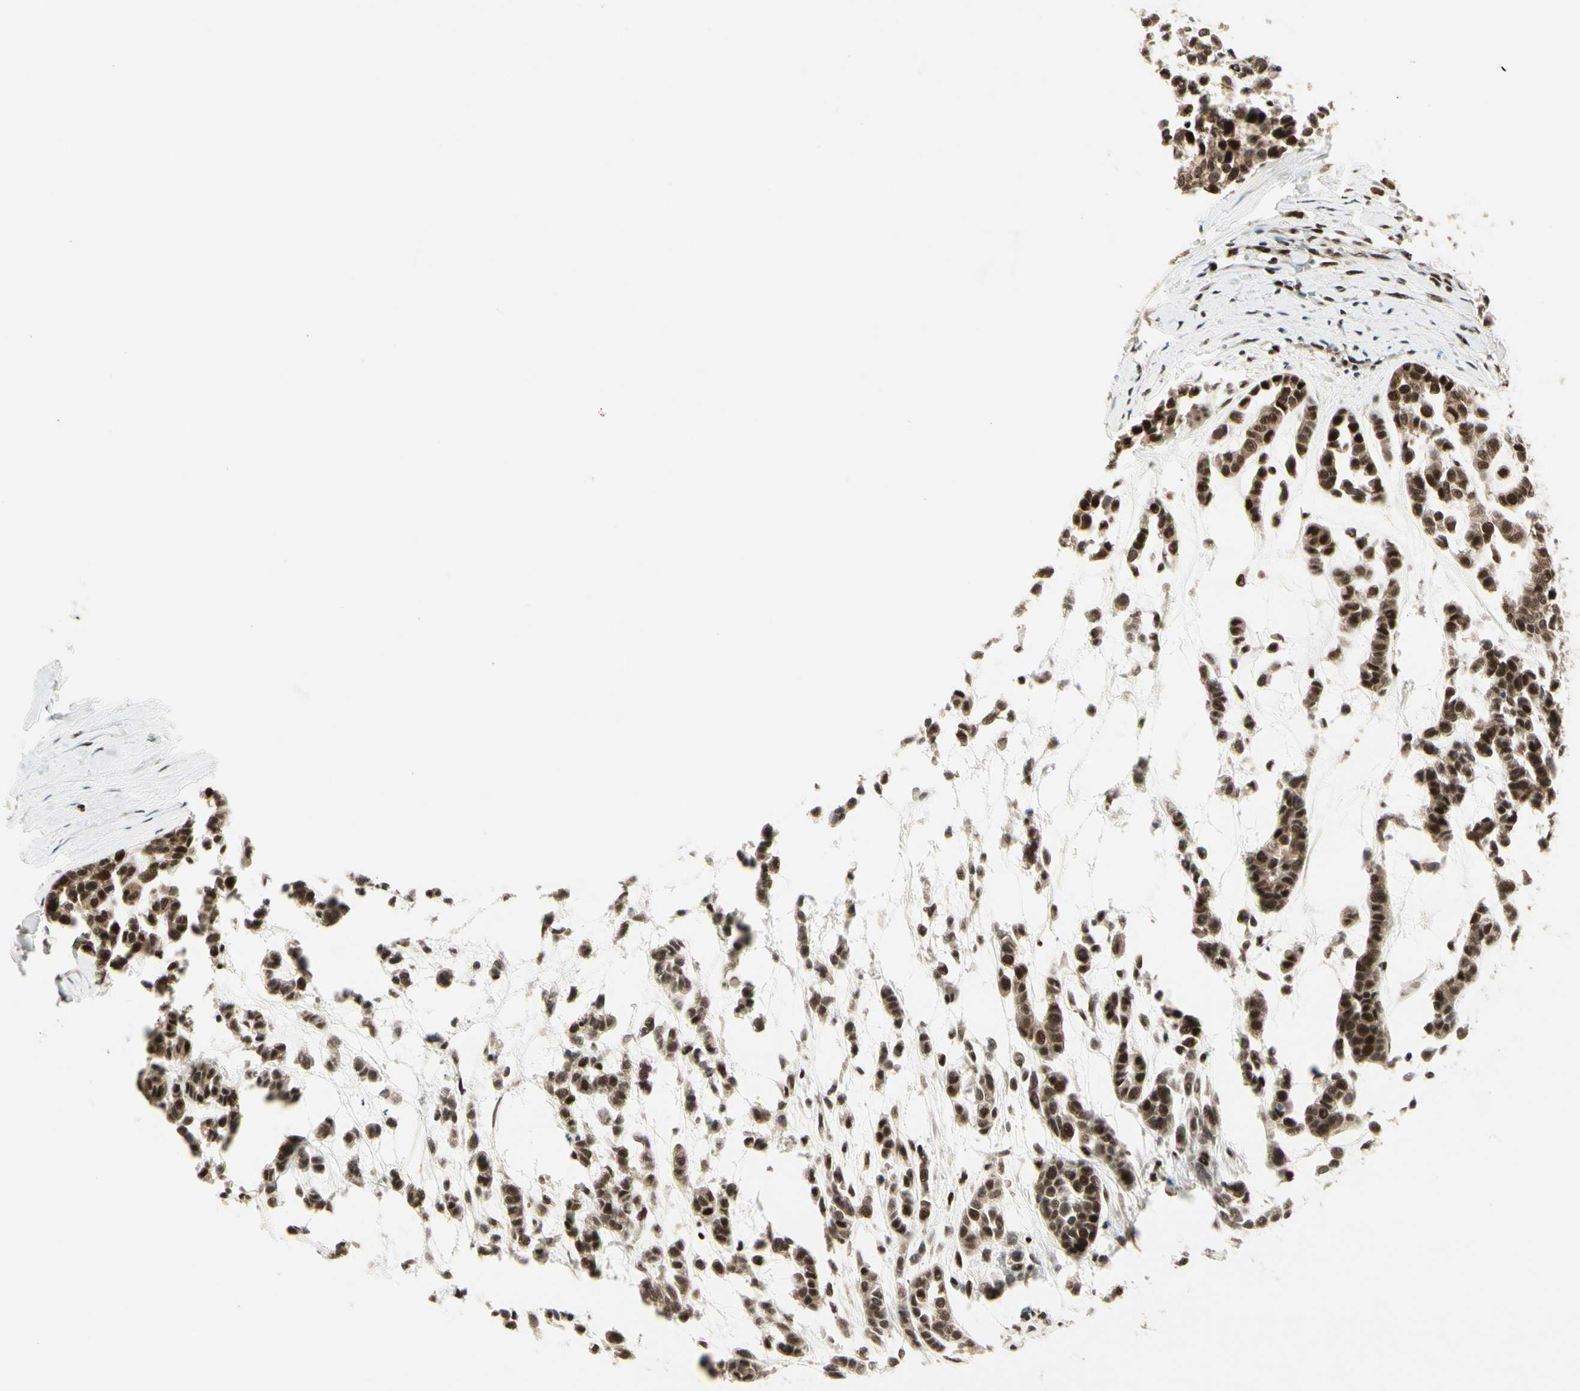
{"staining": {"intensity": "strong", "quantity": ">75%", "location": "cytoplasmic/membranous,nuclear"}, "tissue": "head and neck cancer", "cell_type": "Tumor cells", "image_type": "cancer", "snomed": [{"axis": "morphology", "description": "Adenocarcinoma, NOS"}, {"axis": "morphology", "description": "Adenoma, NOS"}, {"axis": "topography", "description": "Head-Neck"}], "caption": "Immunohistochemistry staining of head and neck adenoma, which reveals high levels of strong cytoplasmic/membranous and nuclear staining in about >75% of tumor cells indicating strong cytoplasmic/membranous and nuclear protein expression. The staining was performed using DAB (brown) for protein detection and nuclei were counterstained in hematoxylin (blue).", "gene": "CDK11A", "patient": {"sex": "female", "age": 55}}